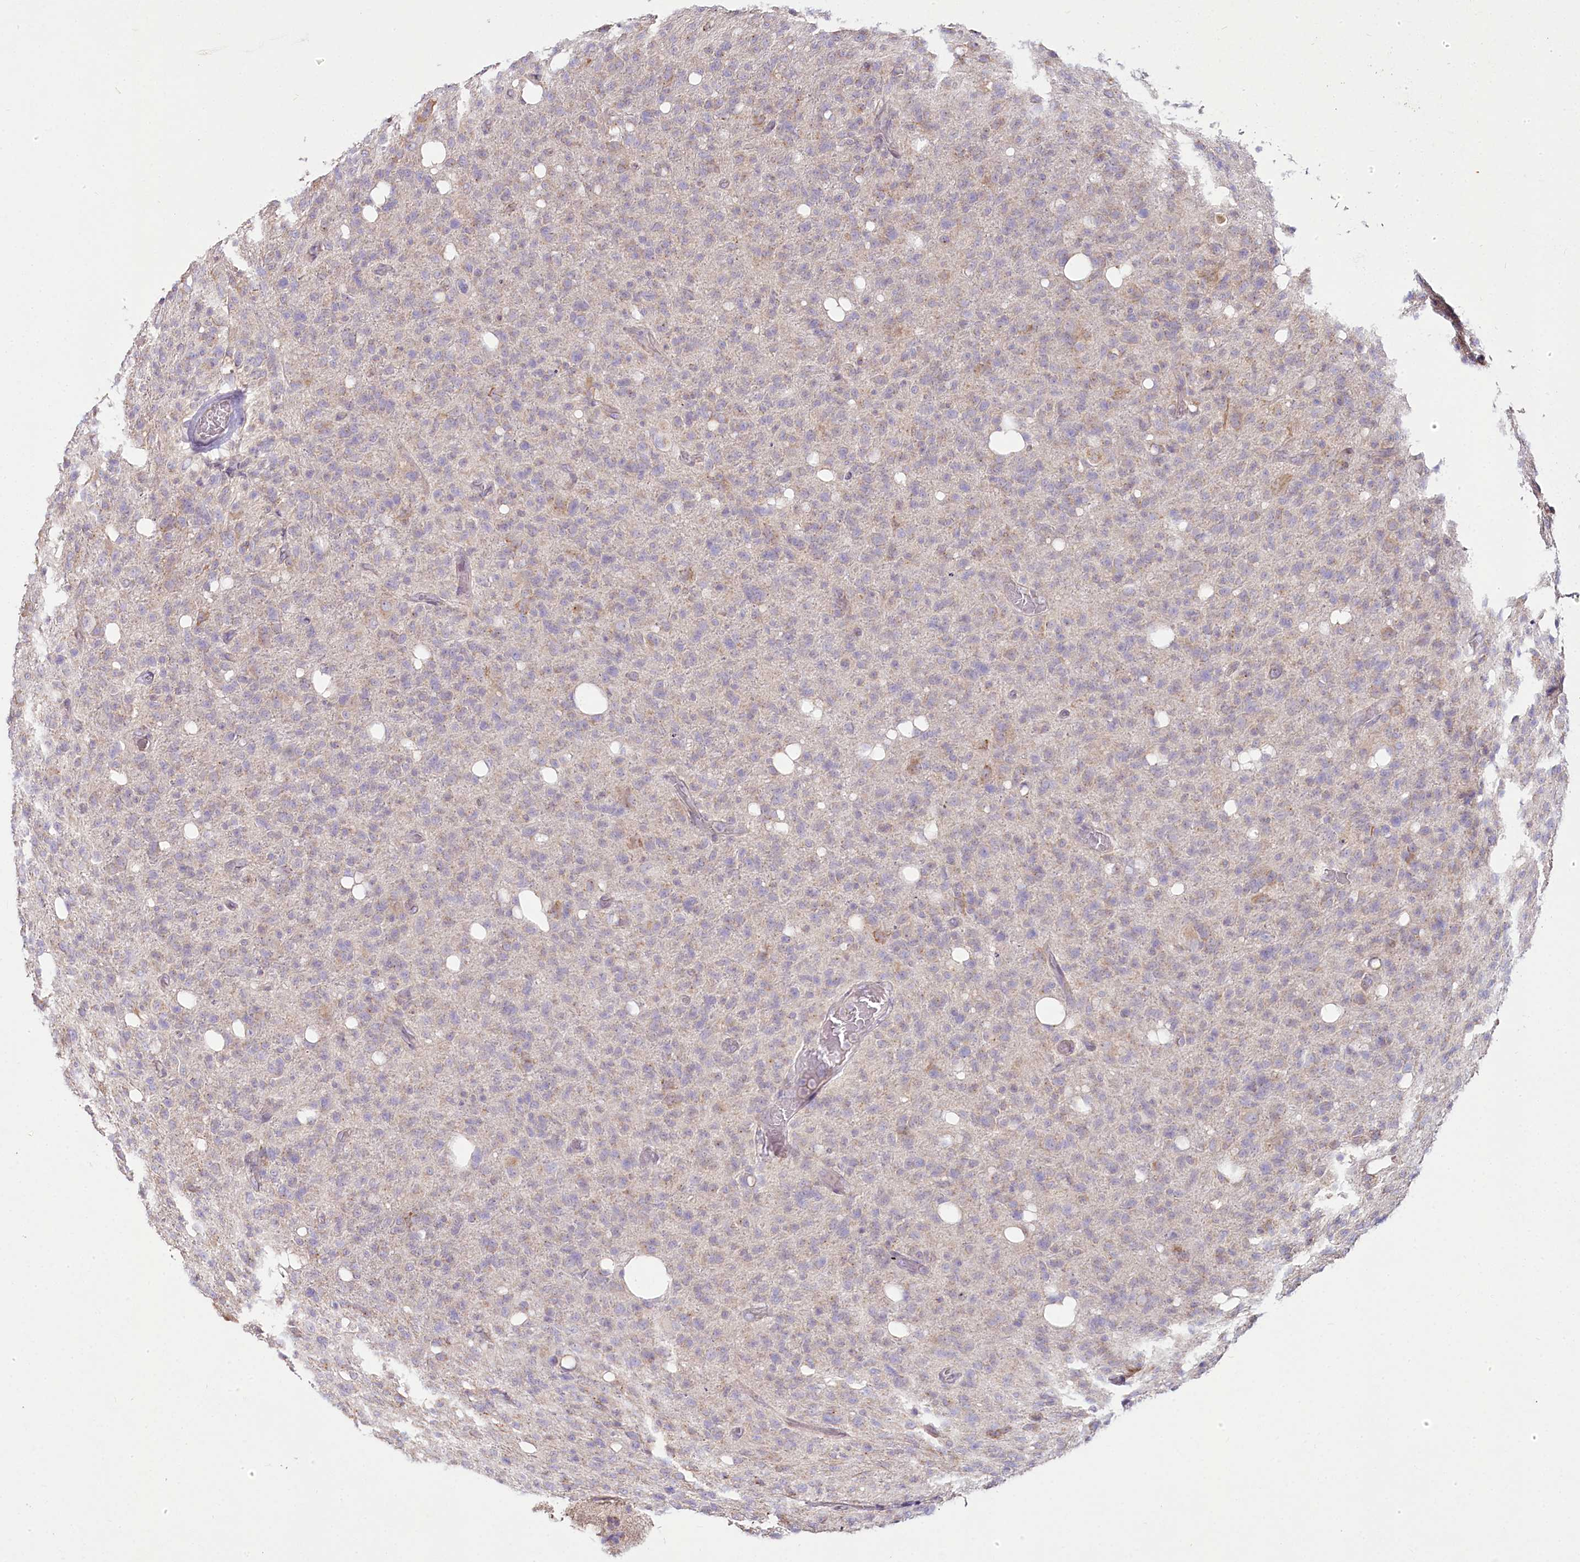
{"staining": {"intensity": "weak", "quantity": "<25%", "location": "cytoplasmic/membranous"}, "tissue": "glioma", "cell_type": "Tumor cells", "image_type": "cancer", "snomed": [{"axis": "morphology", "description": "Glioma, malignant, High grade"}, {"axis": "topography", "description": "Brain"}], "caption": "The micrograph exhibits no staining of tumor cells in glioma.", "gene": "ACOX2", "patient": {"sex": "female", "age": 57}}